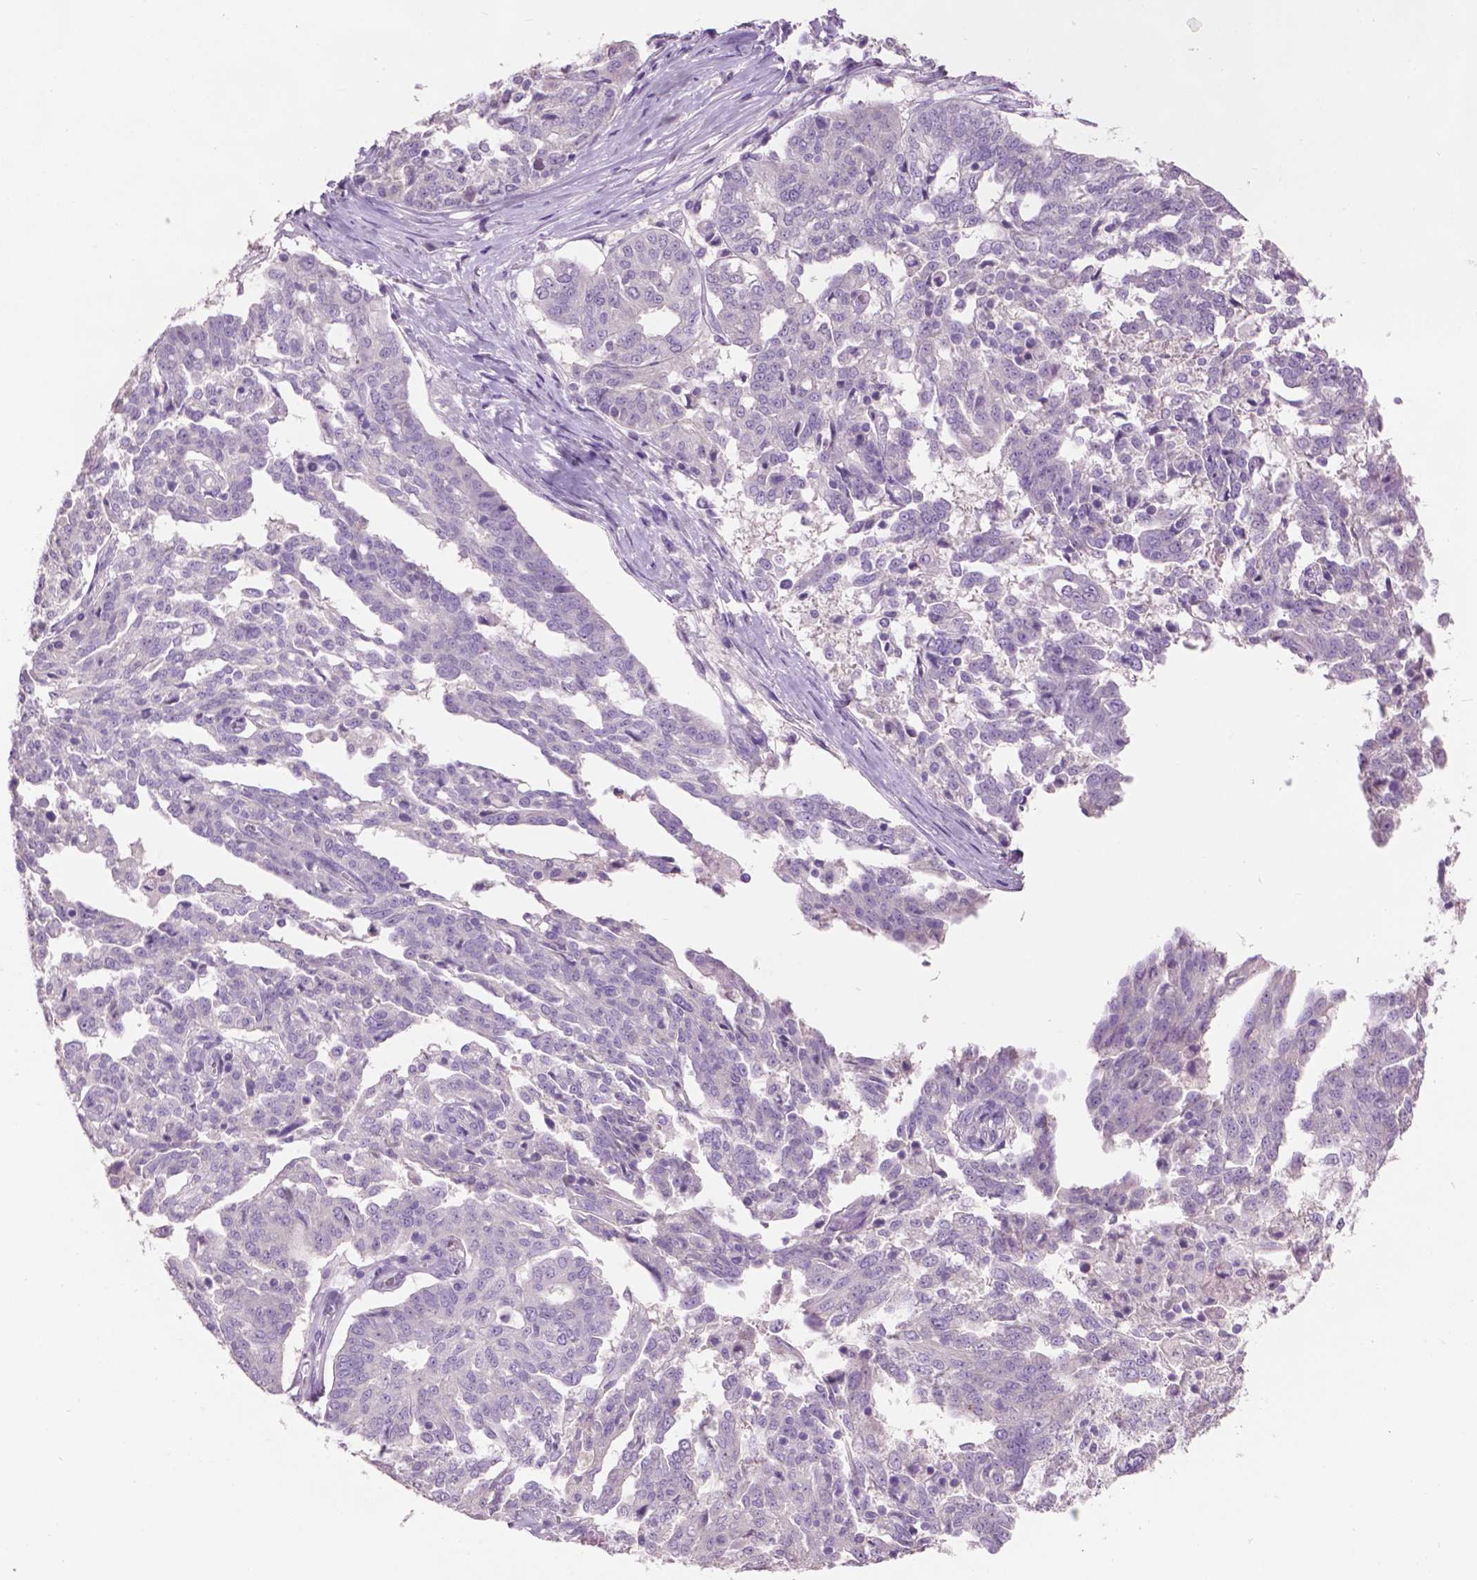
{"staining": {"intensity": "negative", "quantity": "none", "location": "none"}, "tissue": "ovarian cancer", "cell_type": "Tumor cells", "image_type": "cancer", "snomed": [{"axis": "morphology", "description": "Cystadenocarcinoma, serous, NOS"}, {"axis": "topography", "description": "Ovary"}], "caption": "Protein analysis of ovarian serous cystadenocarcinoma demonstrates no significant staining in tumor cells. (DAB immunohistochemistry, high magnification).", "gene": "CRYBA4", "patient": {"sex": "female", "age": 67}}